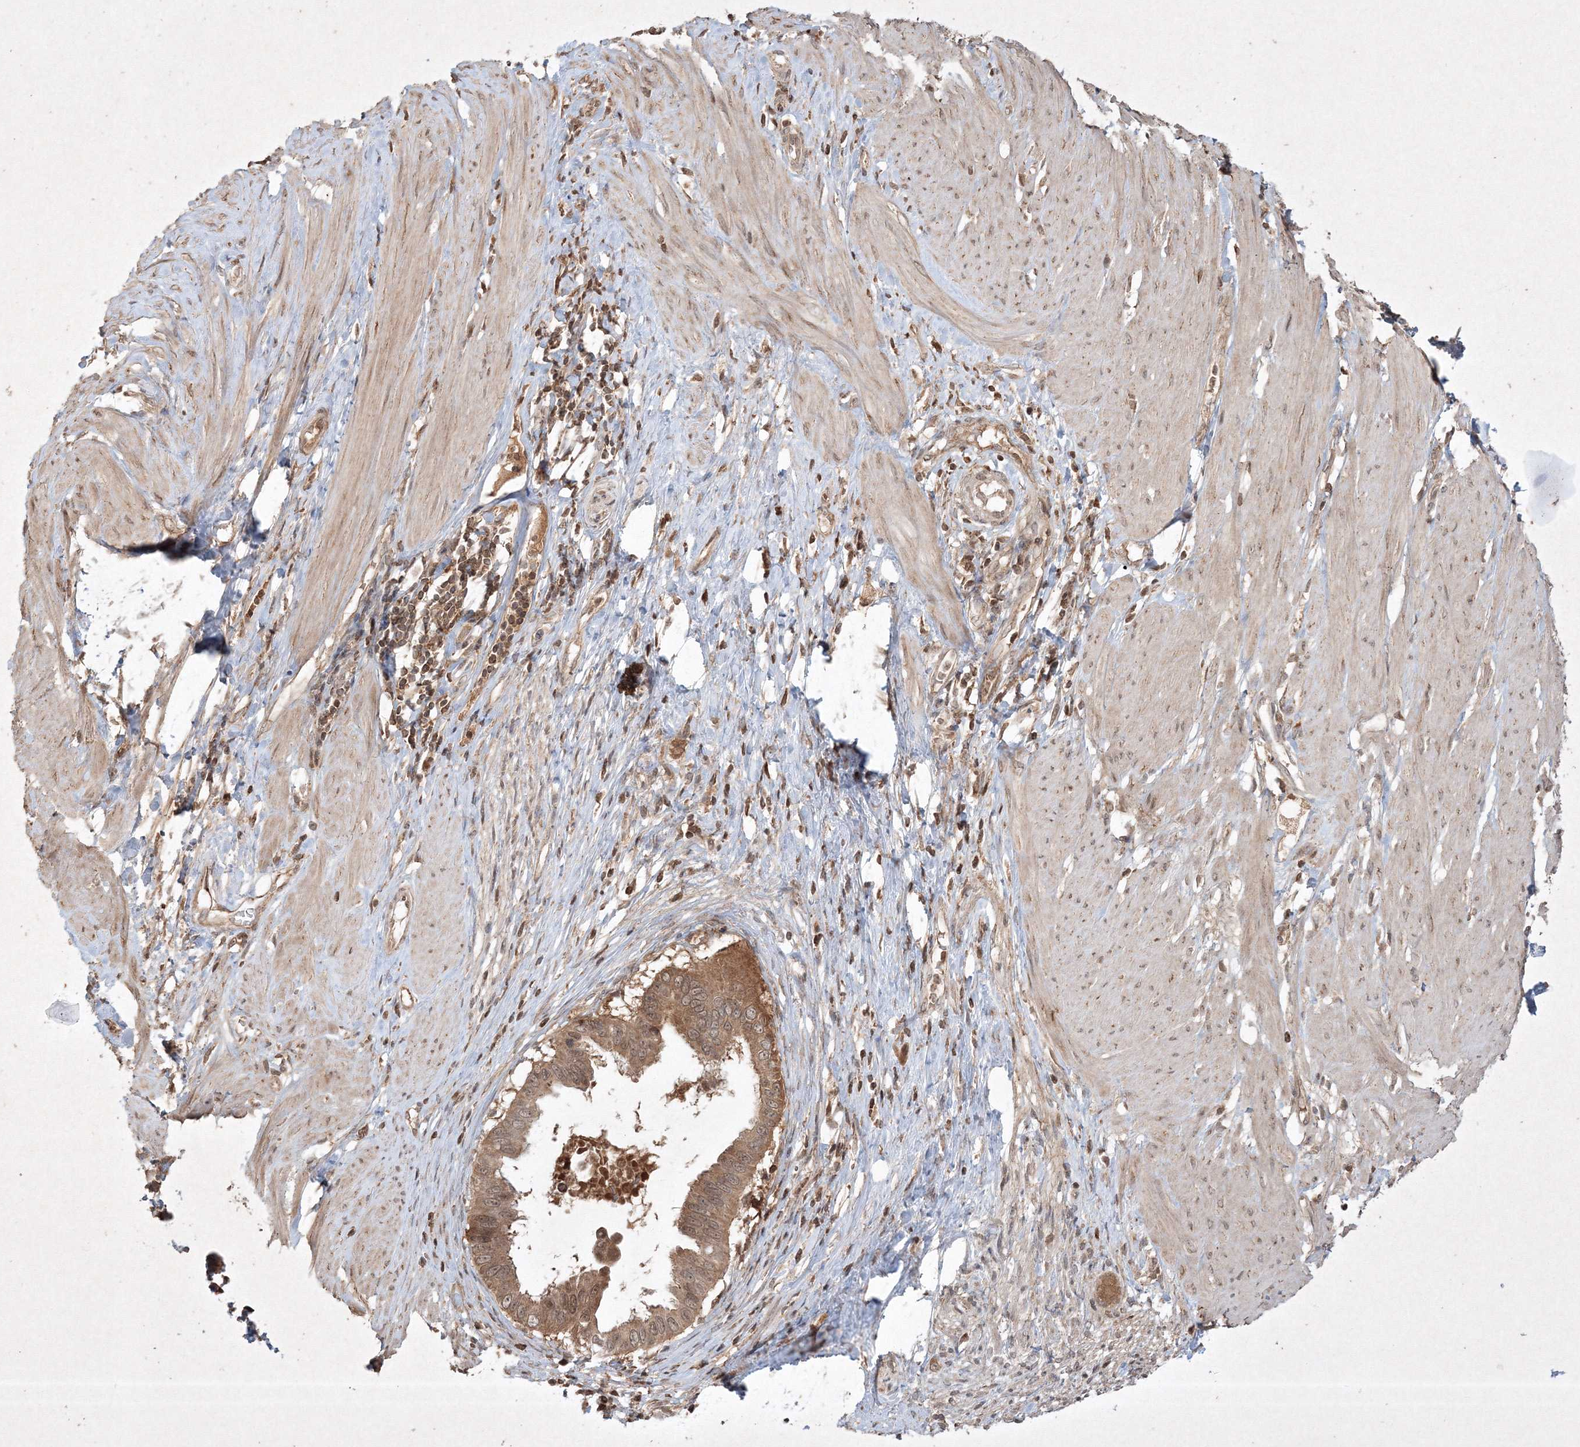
{"staining": {"intensity": "moderate", "quantity": ">75%", "location": "cytoplasmic/membranous"}, "tissue": "pancreatic cancer", "cell_type": "Tumor cells", "image_type": "cancer", "snomed": [{"axis": "morphology", "description": "Adenocarcinoma, NOS"}, {"axis": "topography", "description": "Pancreas"}], "caption": "Adenocarcinoma (pancreatic) stained for a protein exhibits moderate cytoplasmic/membranous positivity in tumor cells. The protein of interest is stained brown, and the nuclei are stained in blue (DAB IHC with brightfield microscopy, high magnification).", "gene": "PLTP", "patient": {"sex": "female", "age": 56}}